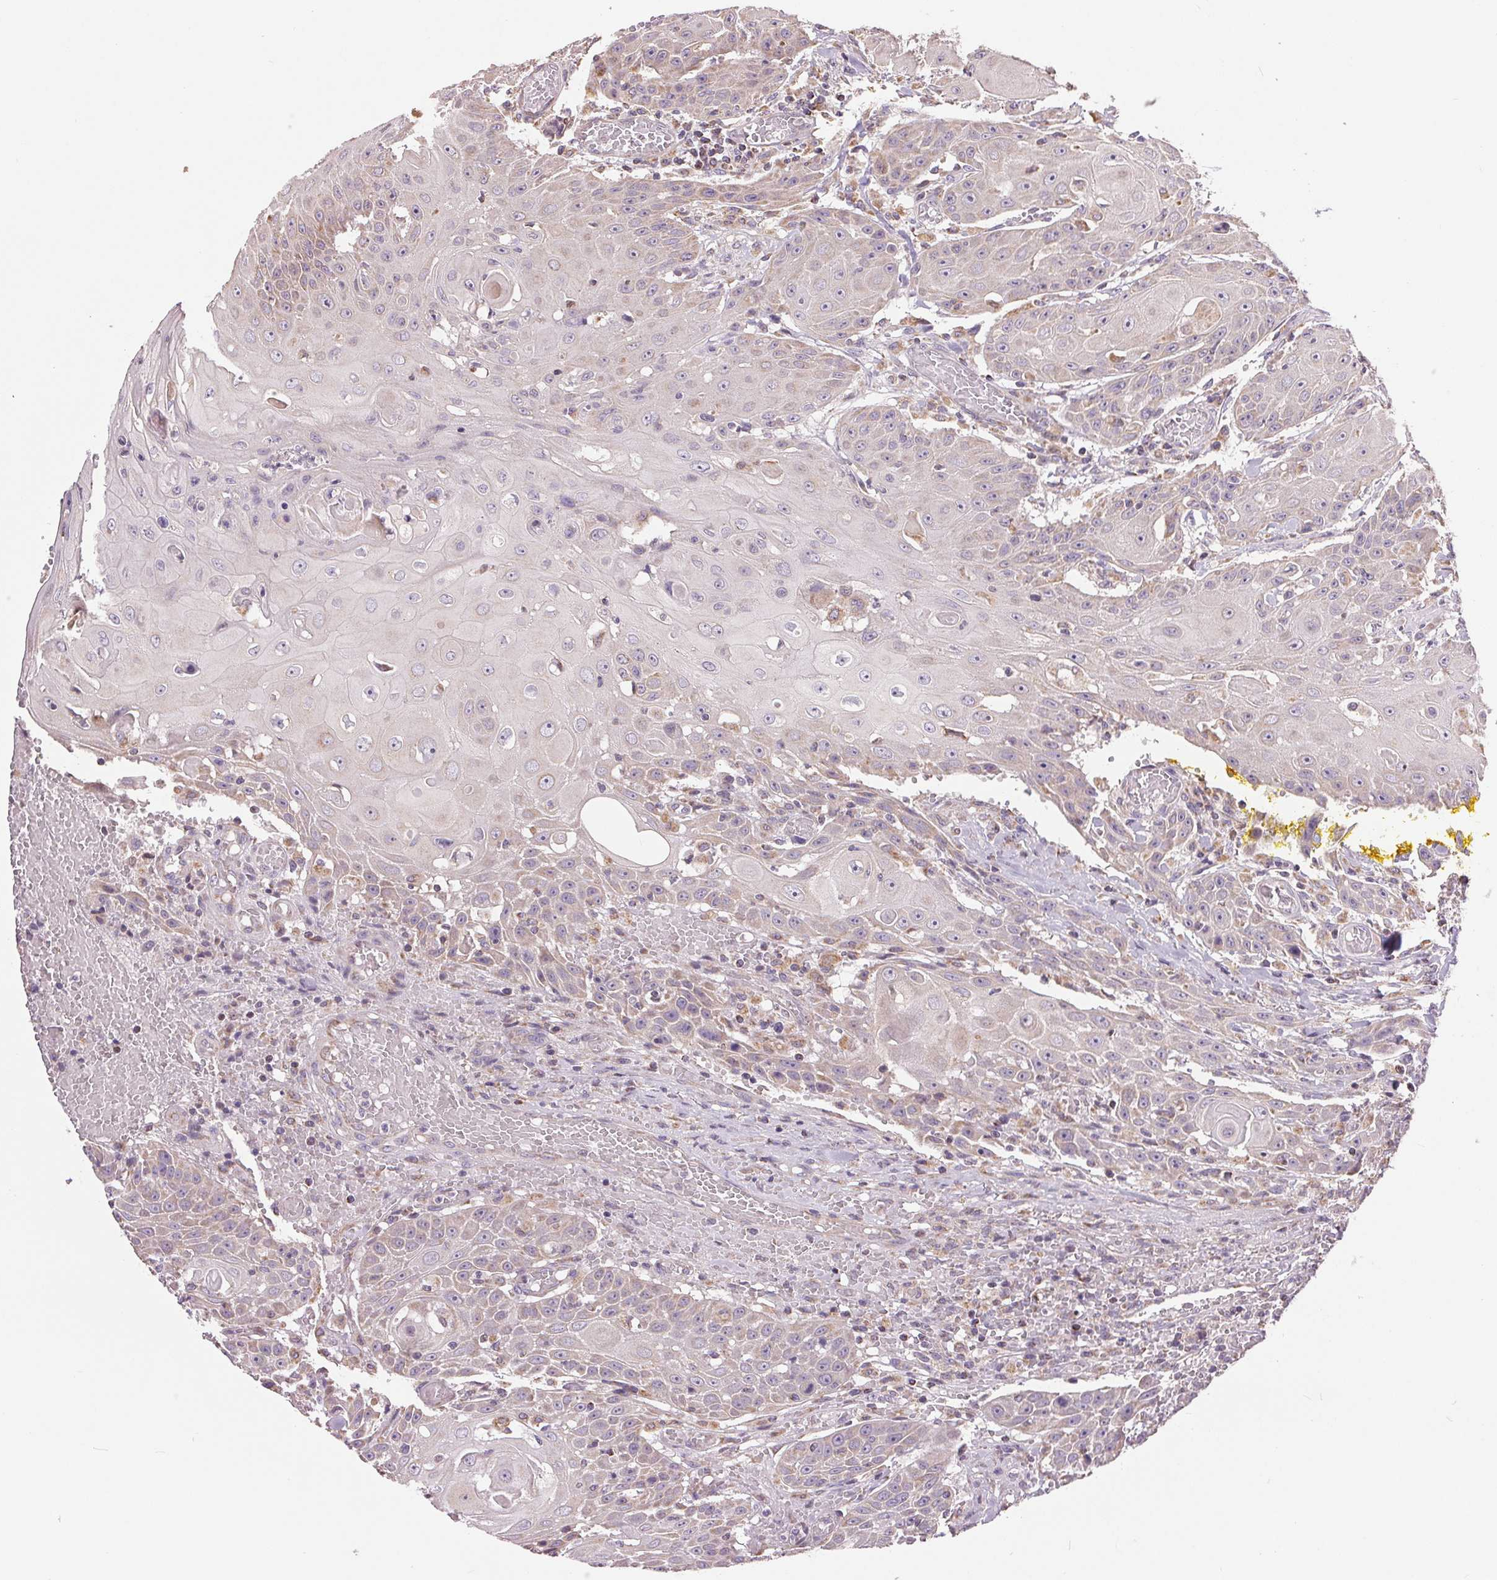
{"staining": {"intensity": "weak", "quantity": "<25%", "location": "cytoplasmic/membranous"}, "tissue": "head and neck cancer", "cell_type": "Tumor cells", "image_type": "cancer", "snomed": [{"axis": "morphology", "description": "Normal tissue, NOS"}, {"axis": "morphology", "description": "Squamous cell carcinoma, NOS"}, {"axis": "topography", "description": "Oral tissue"}, {"axis": "topography", "description": "Head-Neck"}], "caption": "The immunohistochemistry (IHC) histopathology image has no significant expression in tumor cells of head and neck squamous cell carcinoma tissue. (Stains: DAB immunohistochemistry (IHC) with hematoxylin counter stain, Microscopy: brightfield microscopy at high magnification).", "gene": "DGUOK", "patient": {"sex": "female", "age": 55}}